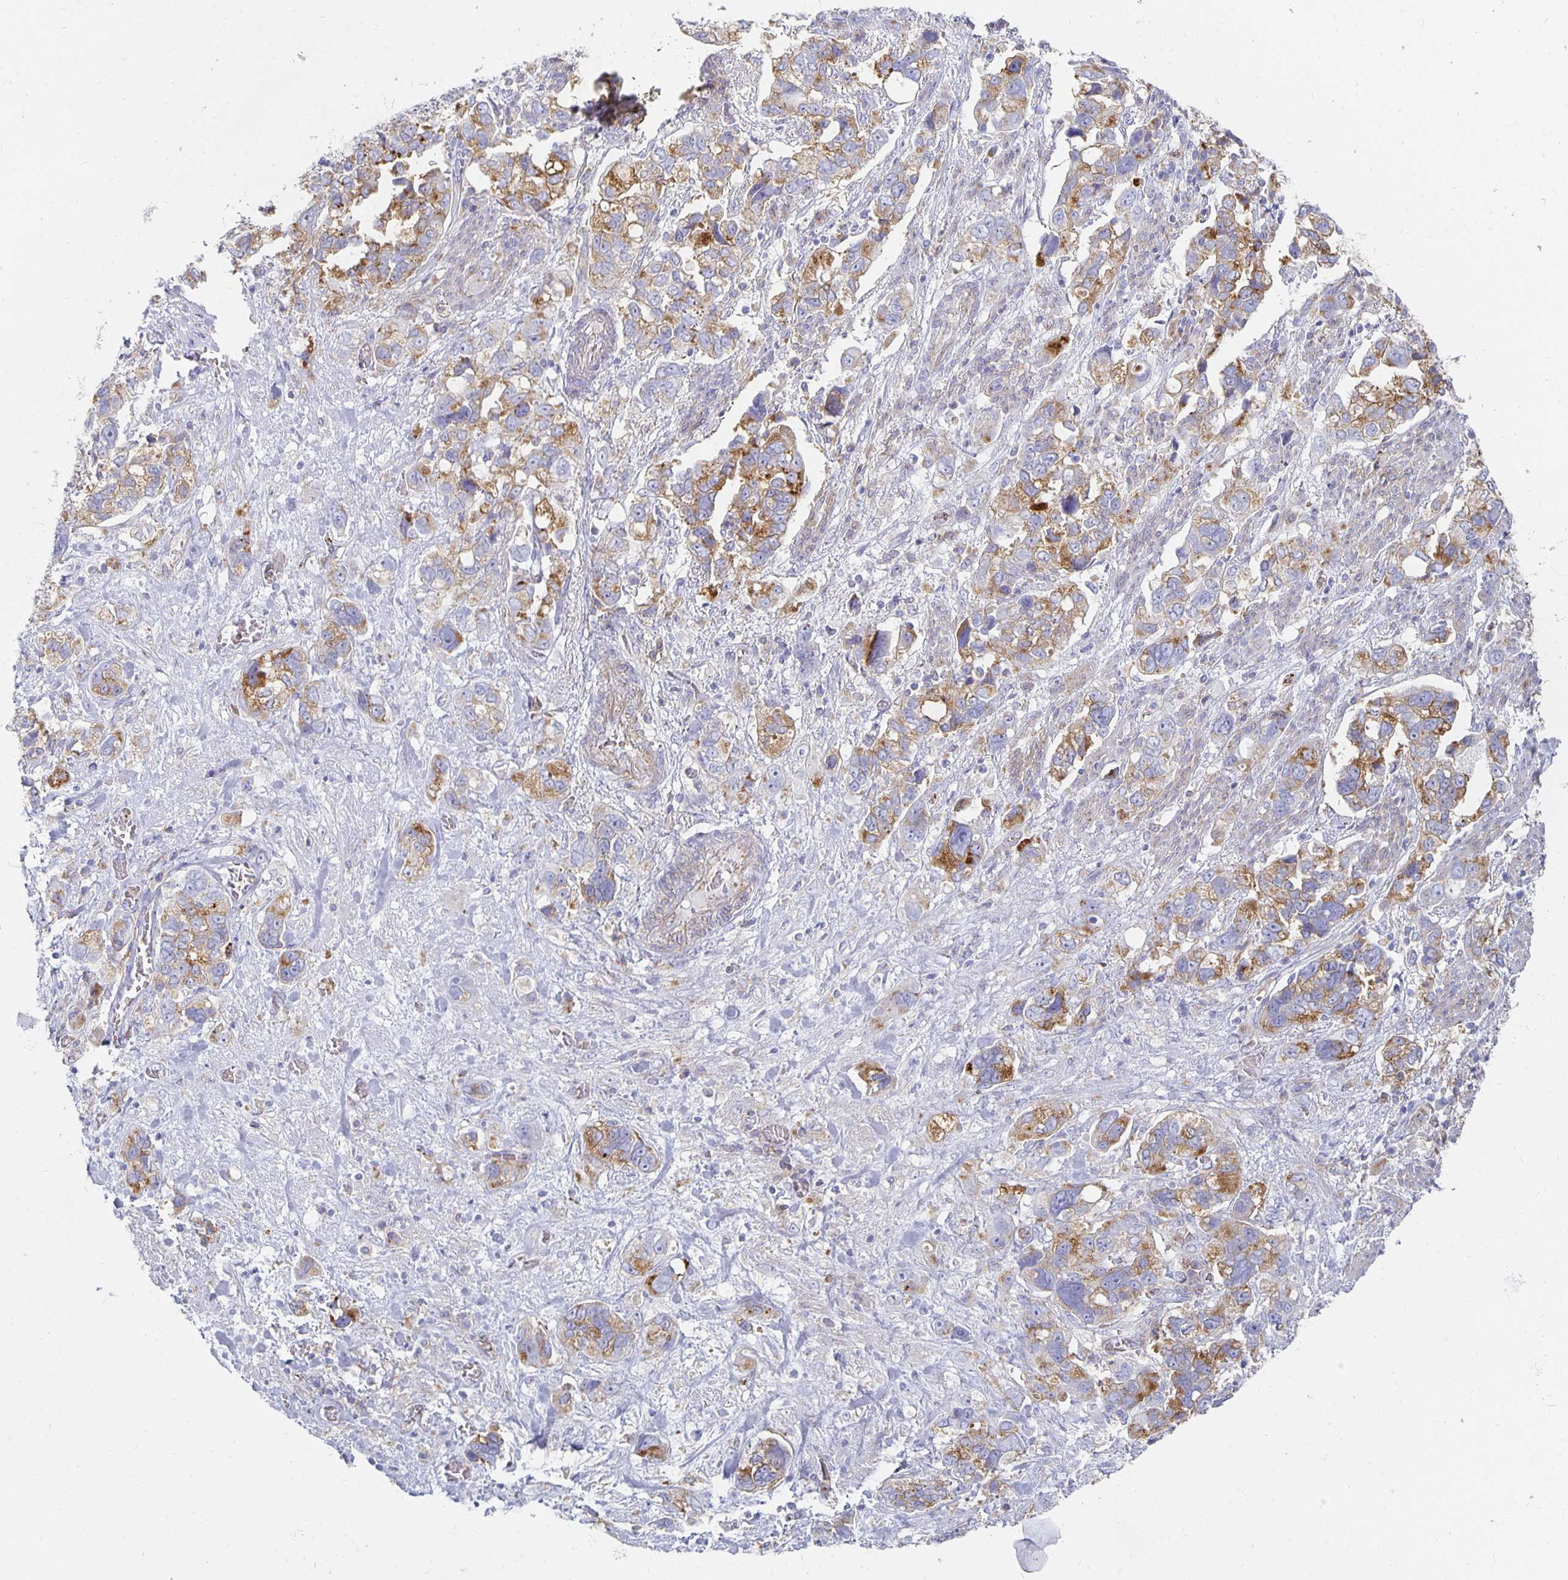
{"staining": {"intensity": "moderate", "quantity": ">75%", "location": "cytoplasmic/membranous"}, "tissue": "stomach cancer", "cell_type": "Tumor cells", "image_type": "cancer", "snomed": [{"axis": "morphology", "description": "Adenocarcinoma, NOS"}, {"axis": "topography", "description": "Stomach, upper"}], "caption": "Stomach cancer was stained to show a protein in brown. There is medium levels of moderate cytoplasmic/membranous expression in approximately >75% of tumor cells.", "gene": "TAAR1", "patient": {"sex": "female", "age": 81}}